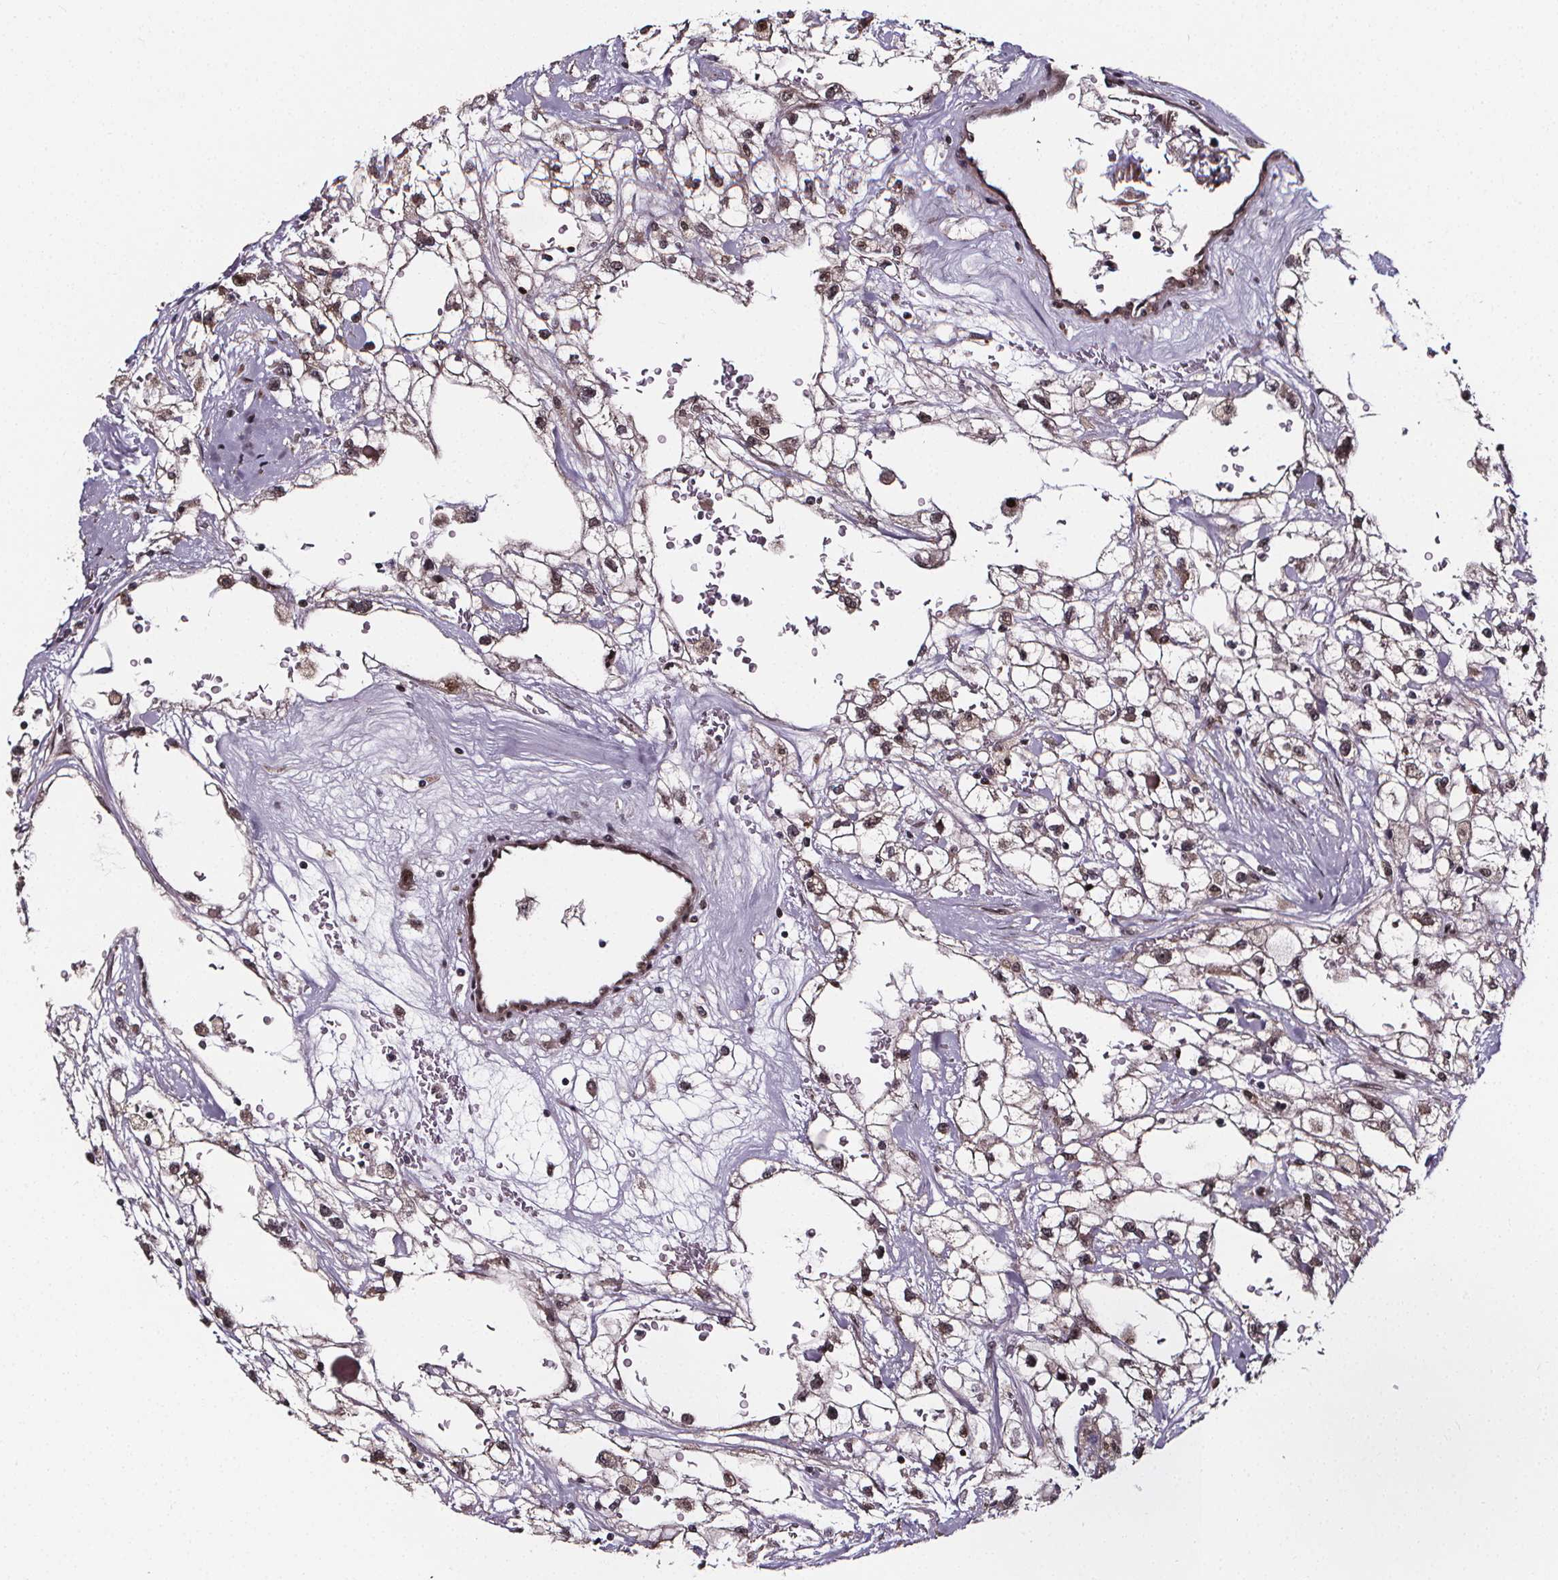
{"staining": {"intensity": "weak", "quantity": "25%-75%", "location": "cytoplasmic/membranous"}, "tissue": "renal cancer", "cell_type": "Tumor cells", "image_type": "cancer", "snomed": [{"axis": "morphology", "description": "Adenocarcinoma, NOS"}, {"axis": "topography", "description": "Kidney"}], "caption": "Immunohistochemistry histopathology image of human renal cancer (adenocarcinoma) stained for a protein (brown), which displays low levels of weak cytoplasmic/membranous staining in about 25%-75% of tumor cells.", "gene": "DDIT3", "patient": {"sex": "male", "age": 59}}